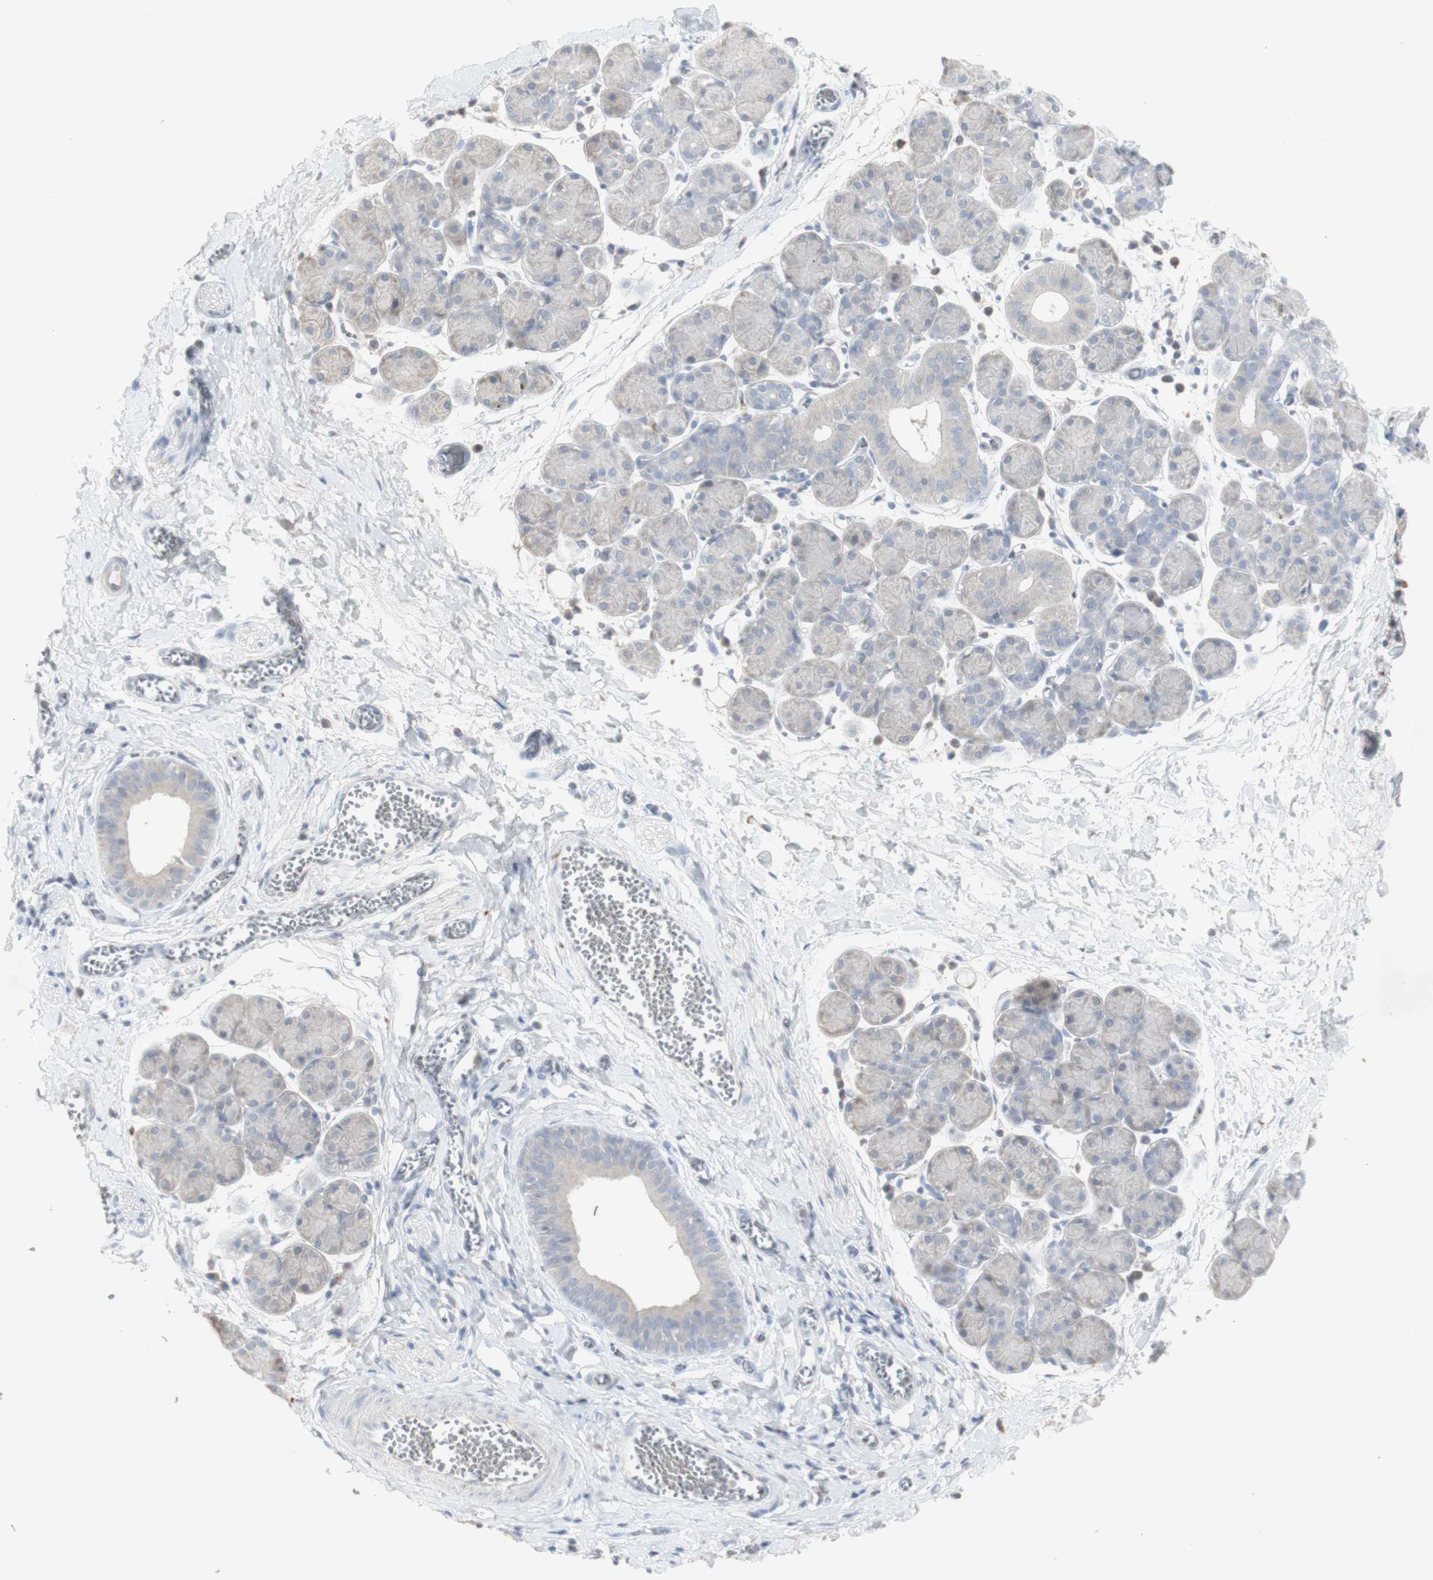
{"staining": {"intensity": "weak", "quantity": ">75%", "location": "cytoplasmic/membranous"}, "tissue": "salivary gland", "cell_type": "Glandular cells", "image_type": "normal", "snomed": [{"axis": "morphology", "description": "Normal tissue, NOS"}, {"axis": "morphology", "description": "Inflammation, NOS"}, {"axis": "topography", "description": "Lymph node"}, {"axis": "topography", "description": "Salivary gland"}], "caption": "Glandular cells demonstrate weak cytoplasmic/membranous expression in approximately >75% of cells in benign salivary gland.", "gene": "INS", "patient": {"sex": "male", "age": 3}}